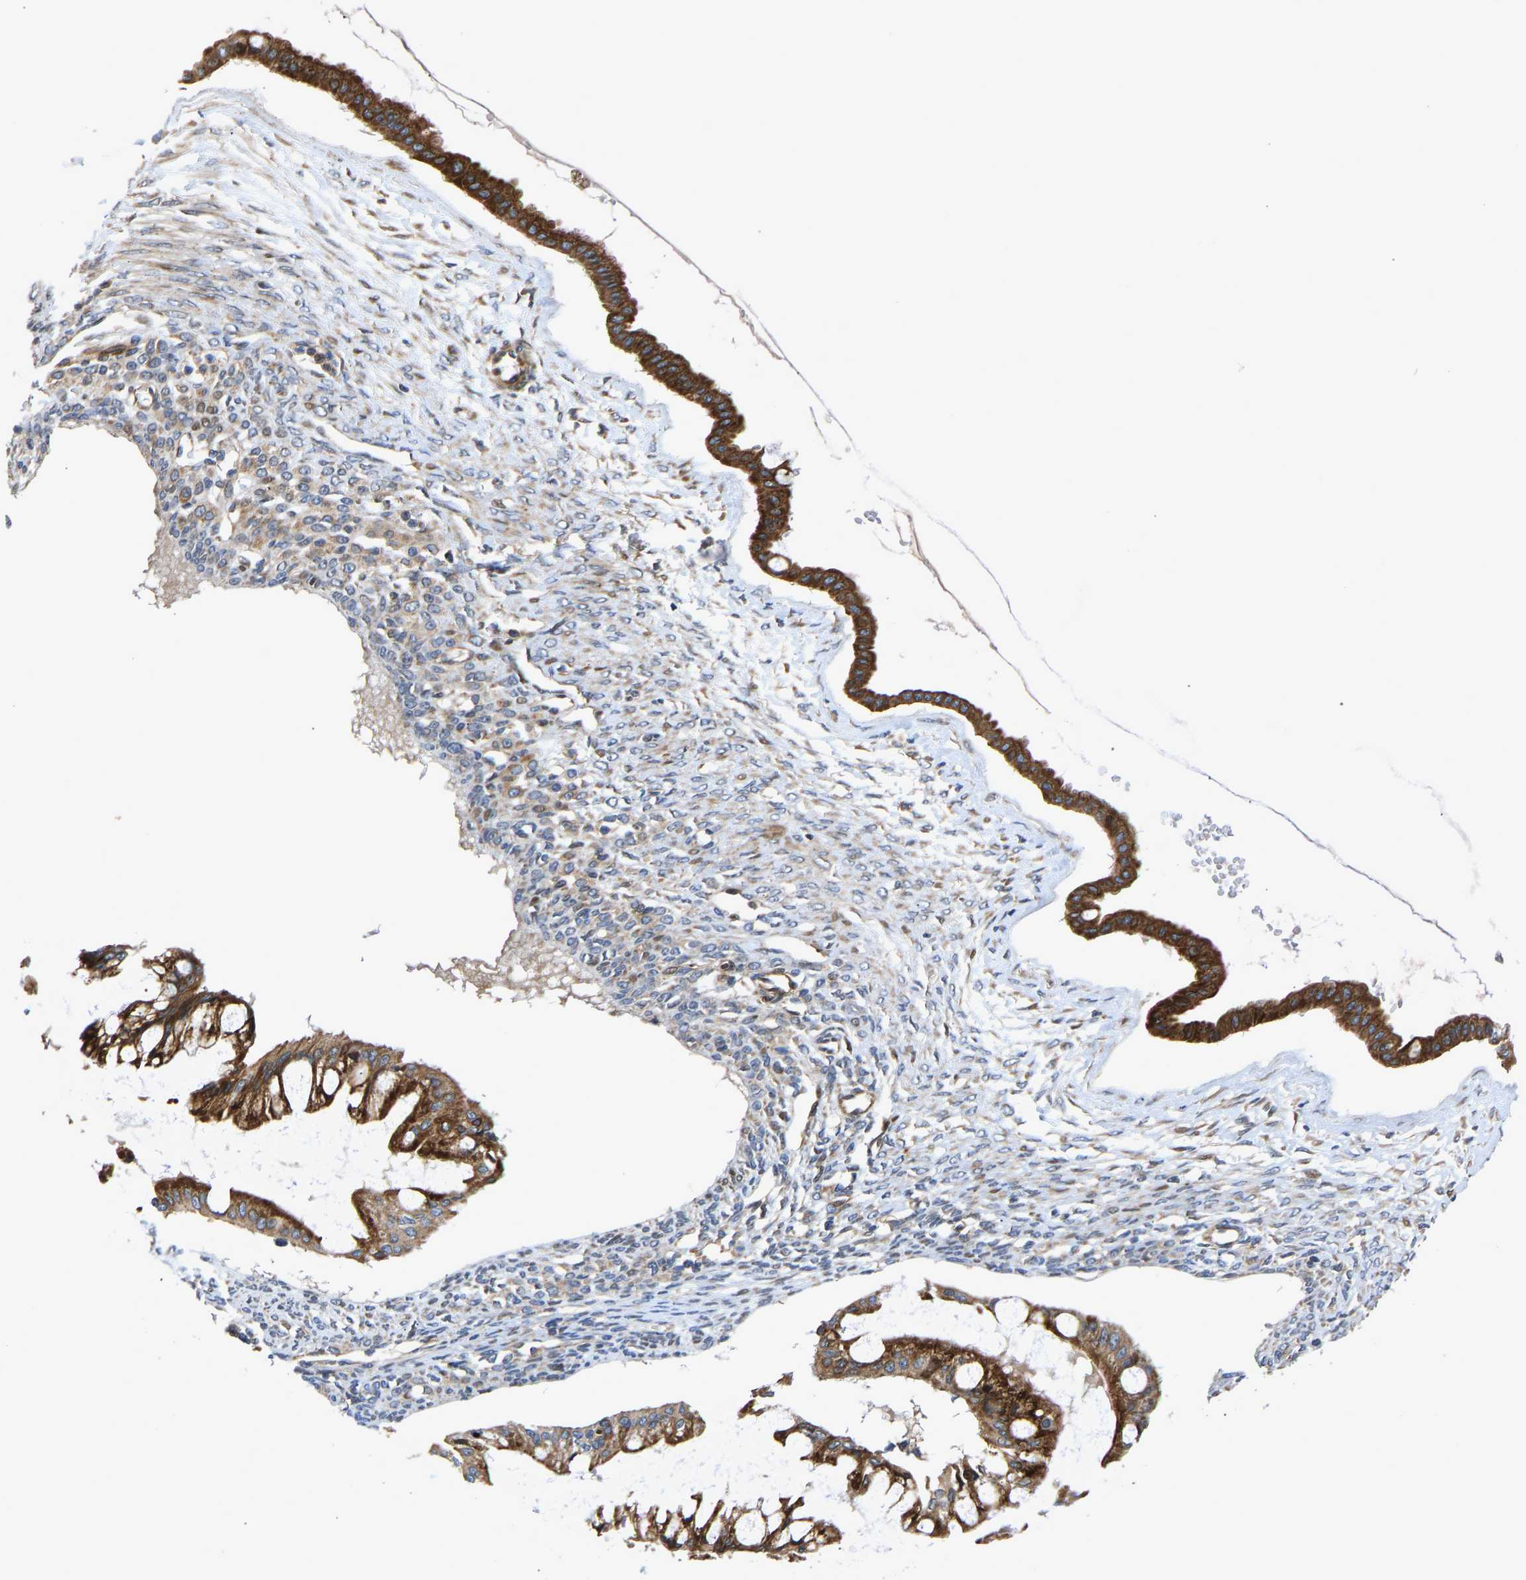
{"staining": {"intensity": "strong", "quantity": ">75%", "location": "cytoplasmic/membranous"}, "tissue": "ovarian cancer", "cell_type": "Tumor cells", "image_type": "cancer", "snomed": [{"axis": "morphology", "description": "Cystadenocarcinoma, mucinous, NOS"}, {"axis": "topography", "description": "Ovary"}], "caption": "IHC histopathology image of human ovarian mucinous cystadenocarcinoma stained for a protein (brown), which exhibits high levels of strong cytoplasmic/membranous positivity in approximately >75% of tumor cells.", "gene": "TMEM38B", "patient": {"sex": "female", "age": 73}}